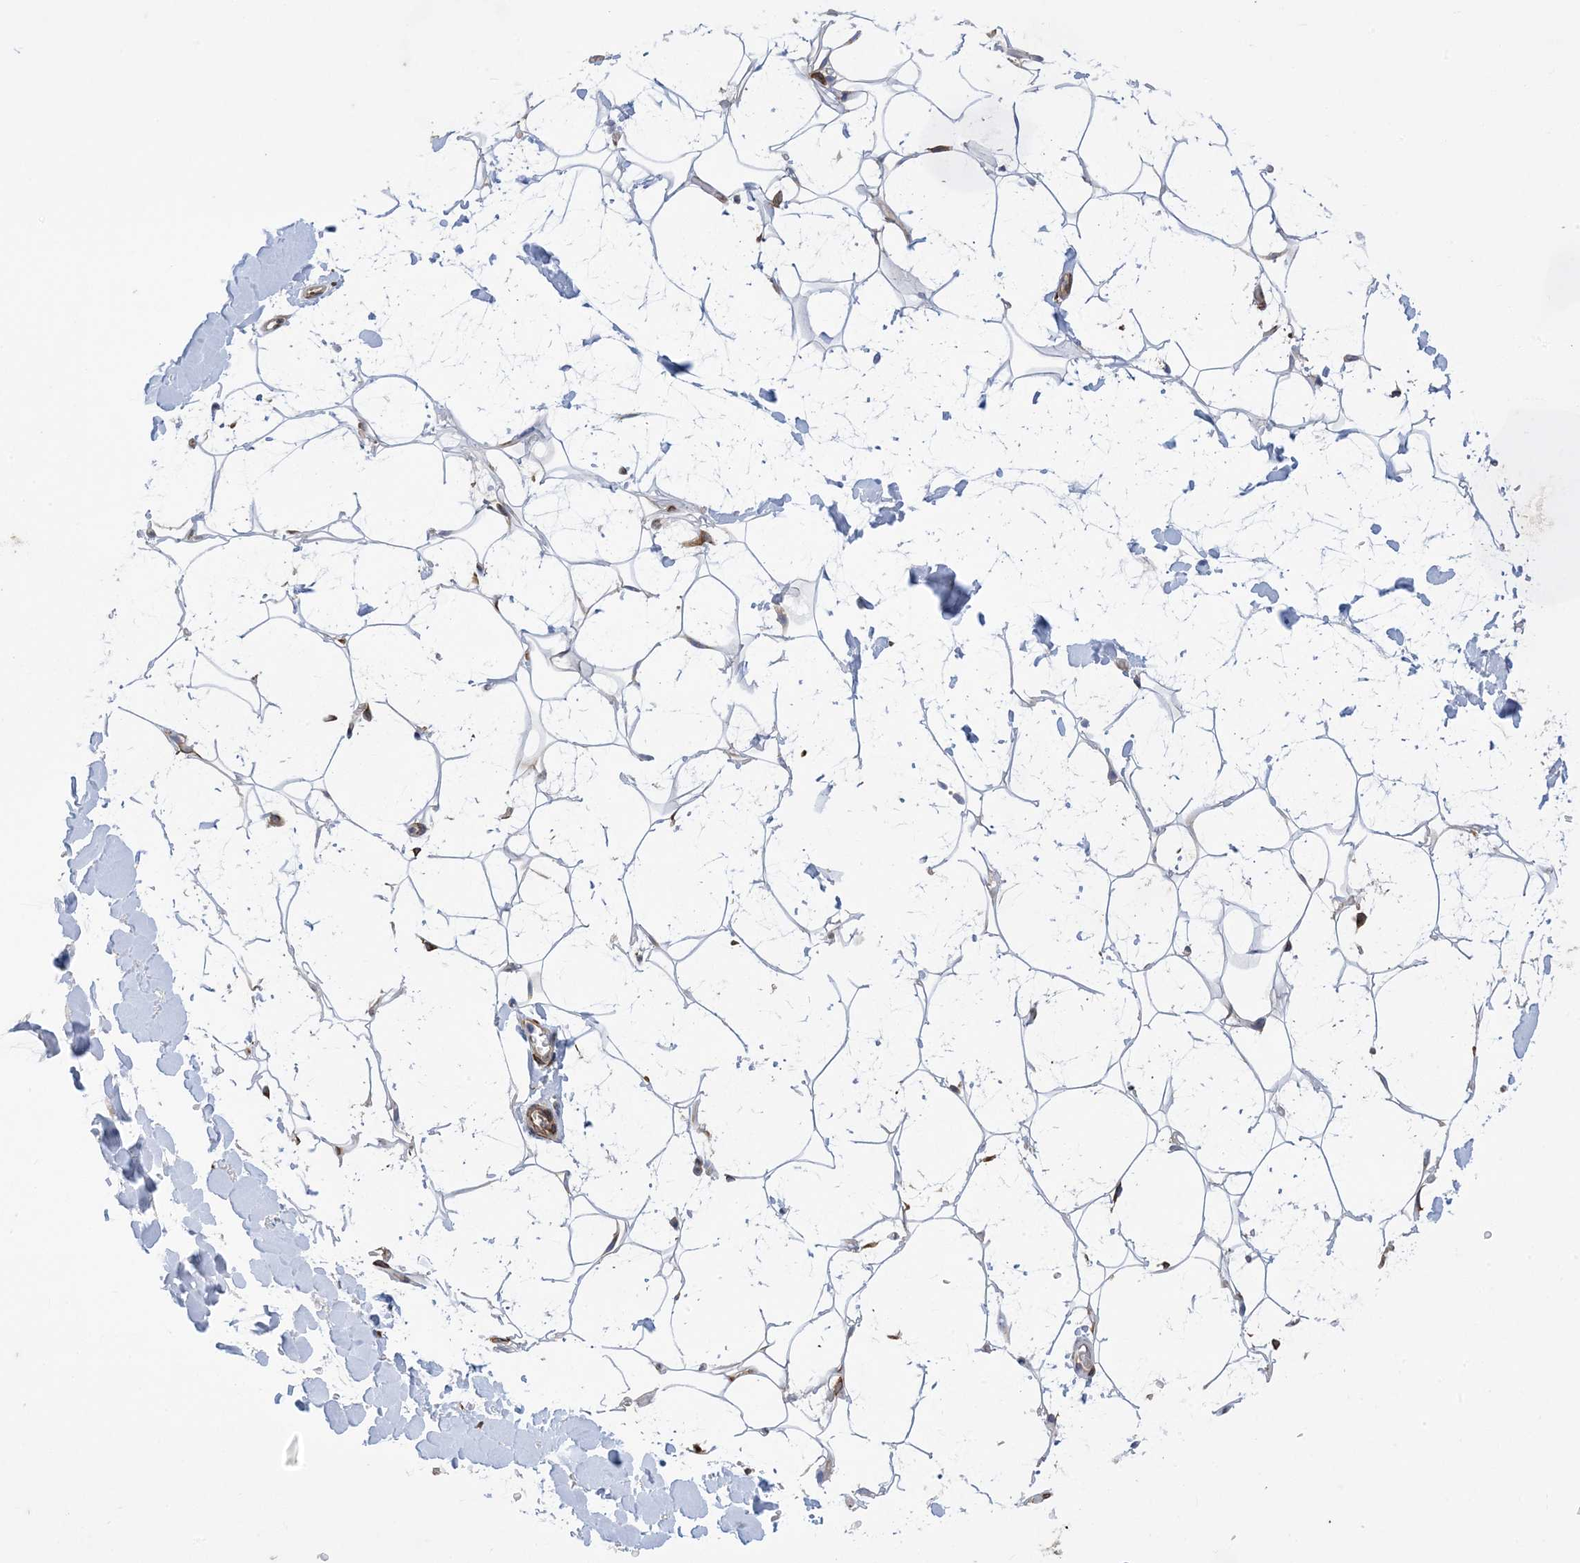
{"staining": {"intensity": "moderate", "quantity": "25%-75%", "location": "cytoplasmic/membranous"}, "tissue": "adipose tissue", "cell_type": "Adipocytes", "image_type": "normal", "snomed": [{"axis": "morphology", "description": "Normal tissue, NOS"}, {"axis": "topography", "description": "Breast"}], "caption": "DAB immunohistochemical staining of benign adipose tissue reveals moderate cytoplasmic/membranous protein positivity in about 25%-75% of adipocytes.", "gene": "RBMS3", "patient": {"sex": "female", "age": 26}}